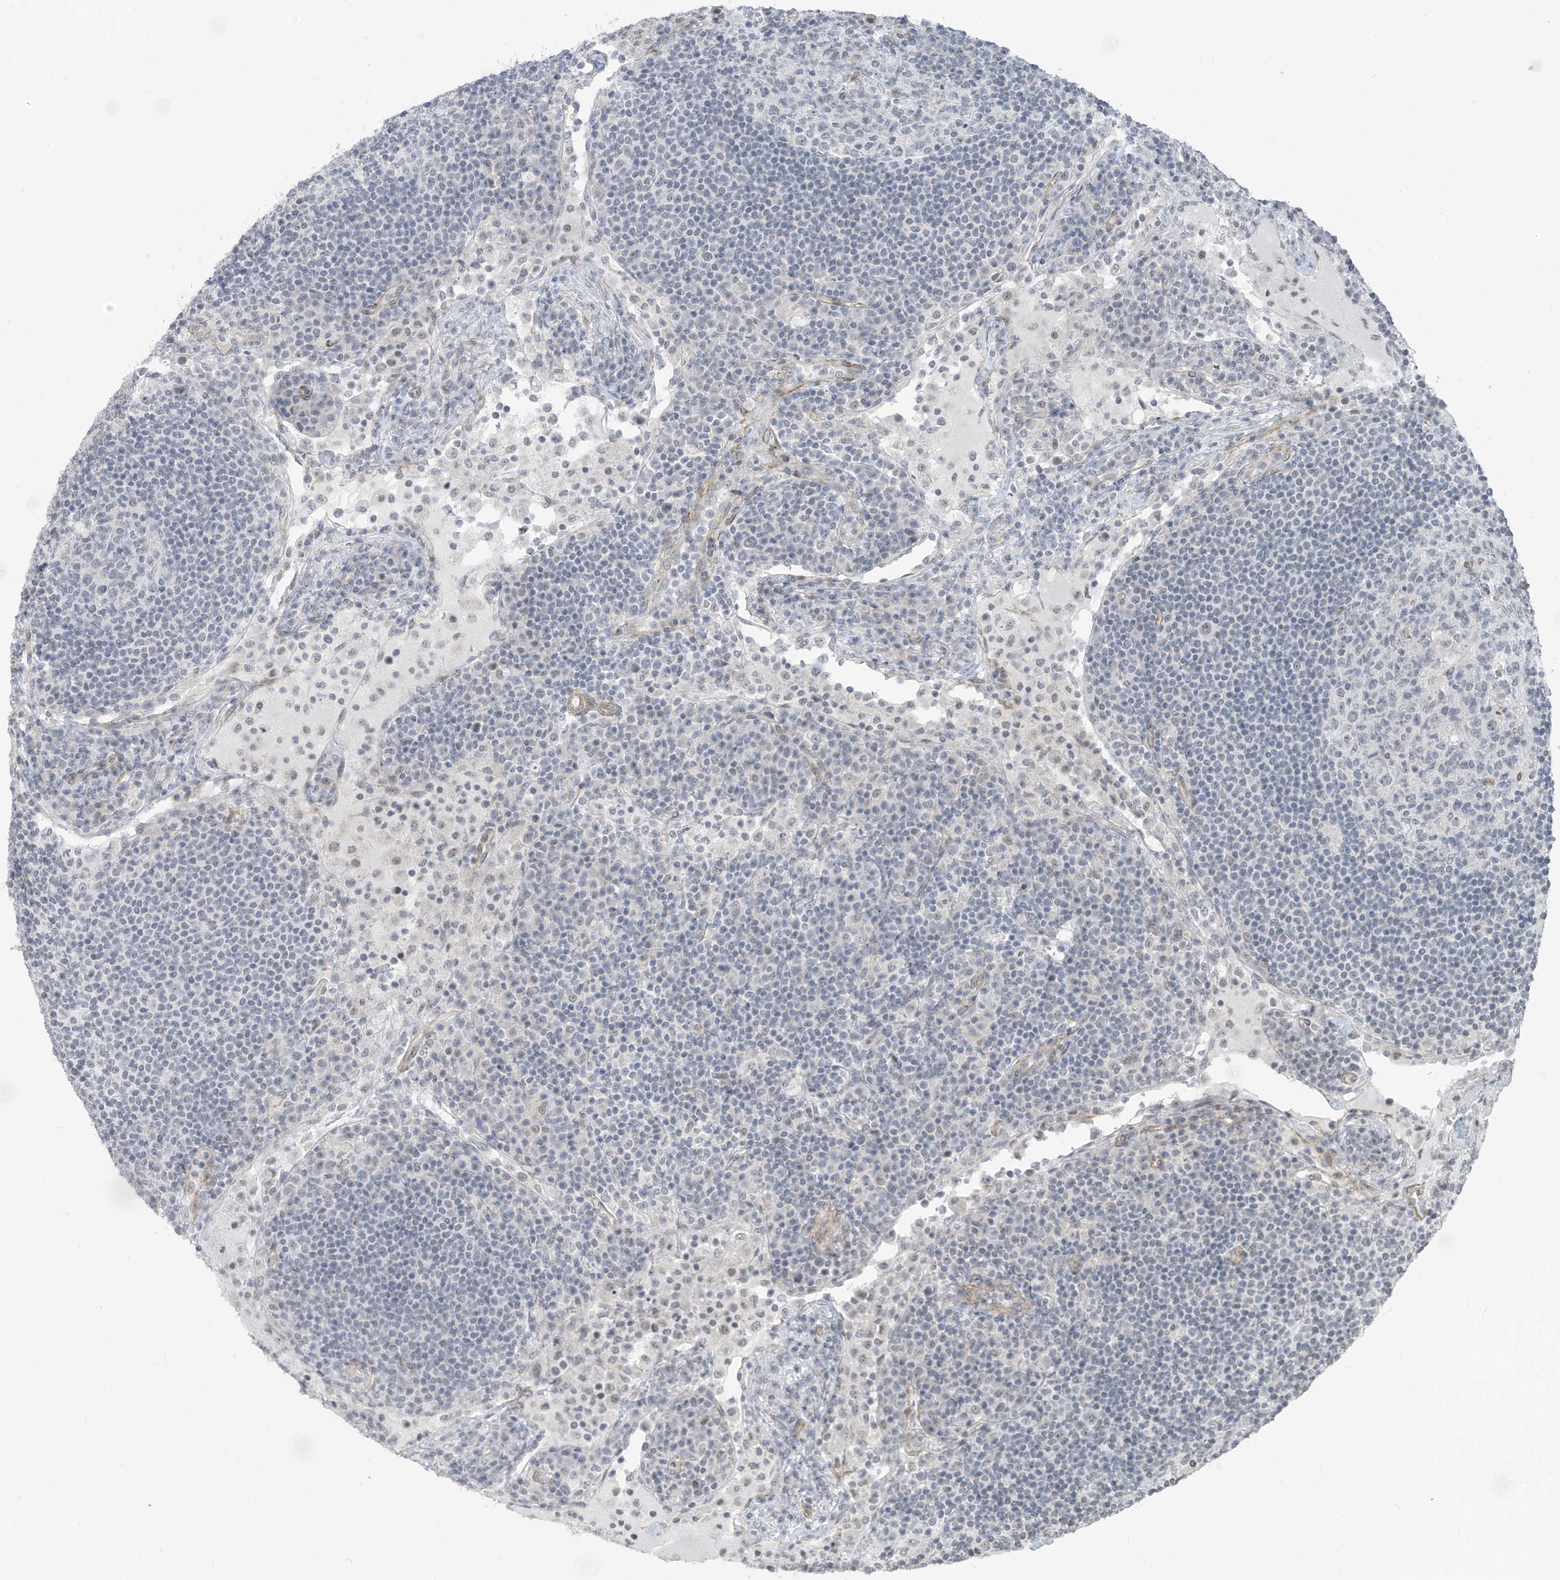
{"staining": {"intensity": "negative", "quantity": "none", "location": "none"}, "tissue": "lymph node", "cell_type": "Germinal center cells", "image_type": "normal", "snomed": [{"axis": "morphology", "description": "Normal tissue, NOS"}, {"axis": "topography", "description": "Lymph node"}], "caption": "IHC of benign human lymph node exhibits no expression in germinal center cells.", "gene": "METAP1D", "patient": {"sex": "female", "age": 53}}